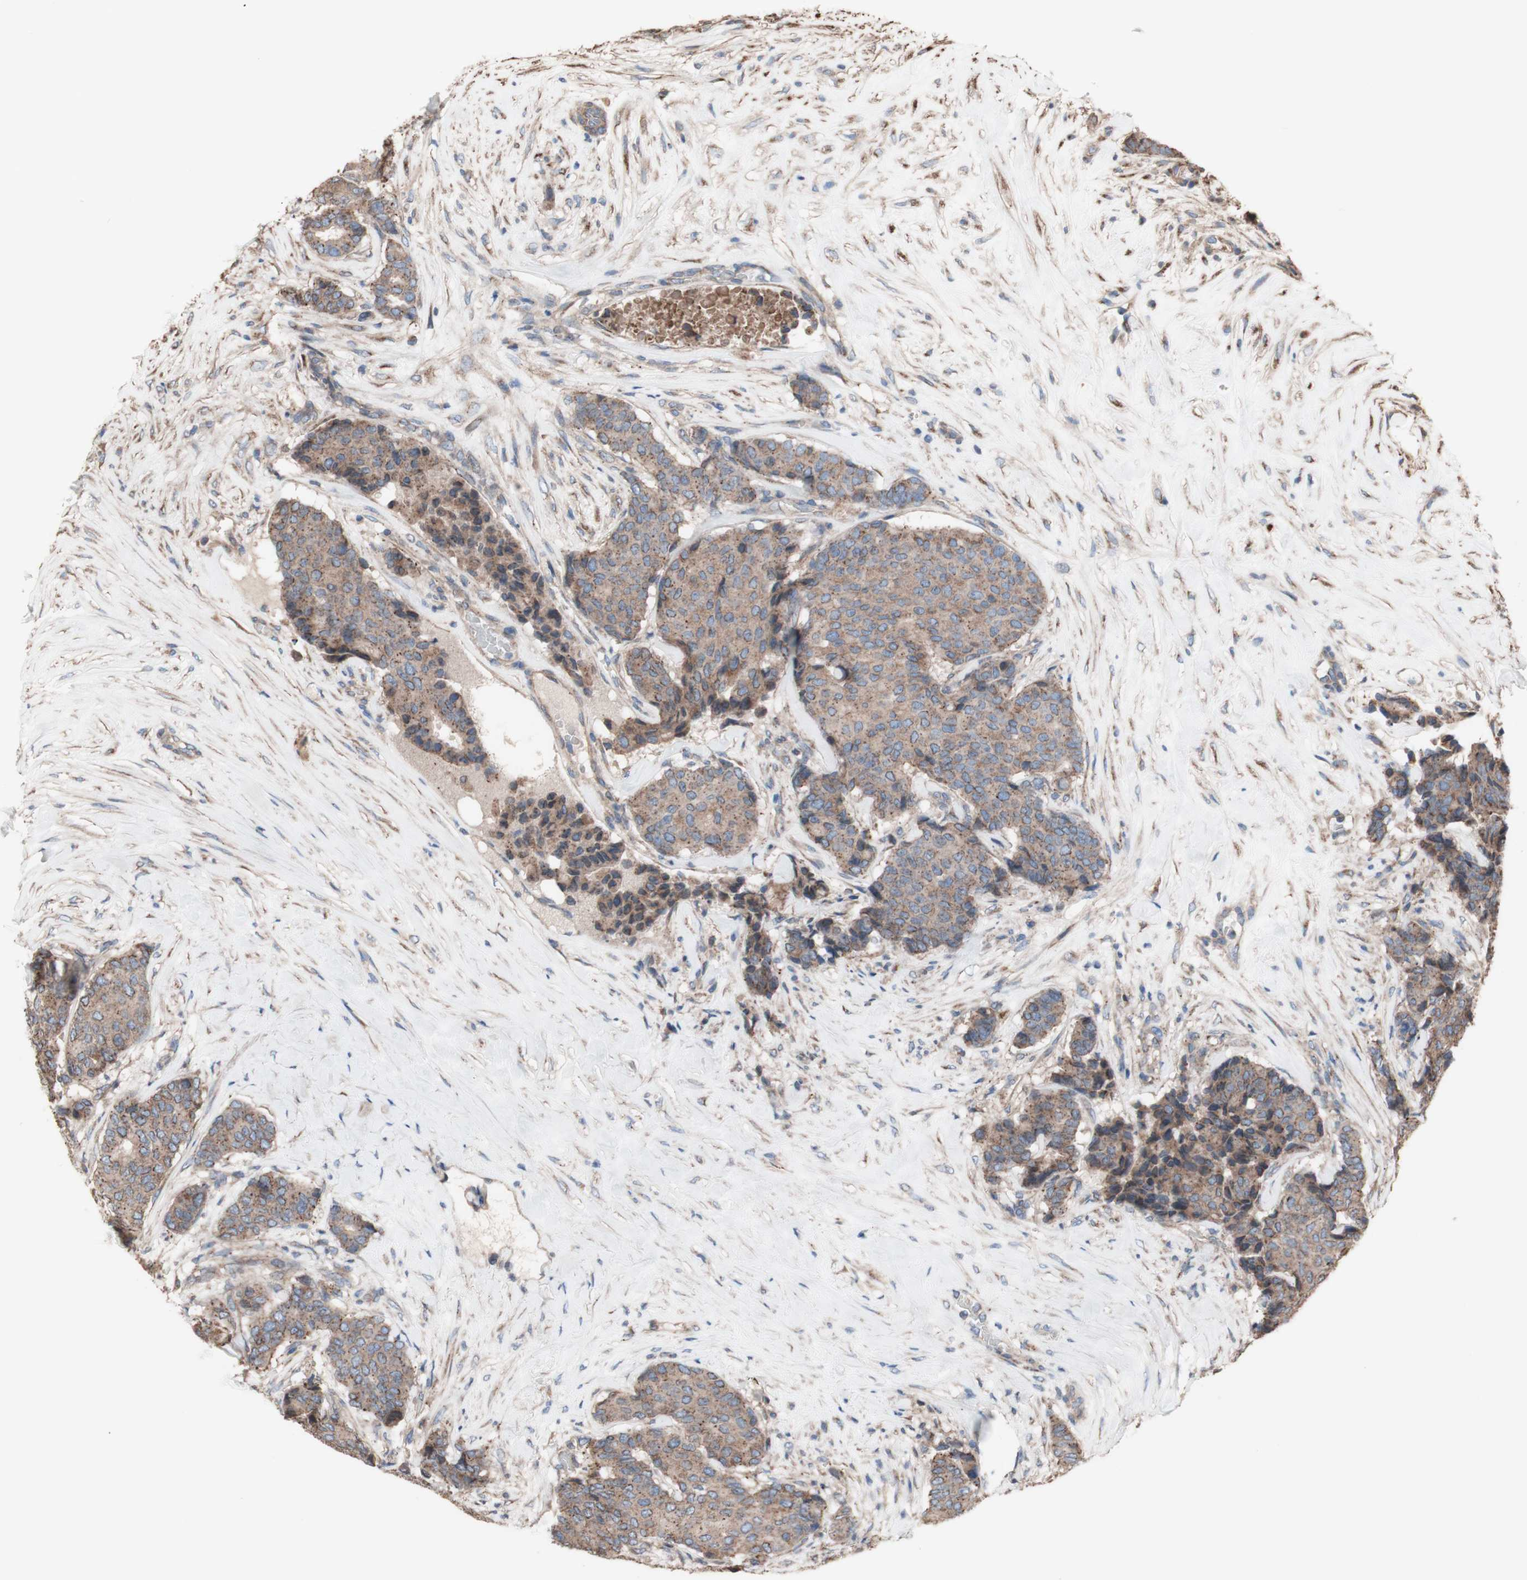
{"staining": {"intensity": "moderate", "quantity": ">75%", "location": "cytoplasmic/membranous"}, "tissue": "breast cancer", "cell_type": "Tumor cells", "image_type": "cancer", "snomed": [{"axis": "morphology", "description": "Duct carcinoma"}, {"axis": "topography", "description": "Breast"}], "caption": "Brown immunohistochemical staining in breast intraductal carcinoma reveals moderate cytoplasmic/membranous expression in about >75% of tumor cells.", "gene": "COPB1", "patient": {"sex": "female", "age": 75}}